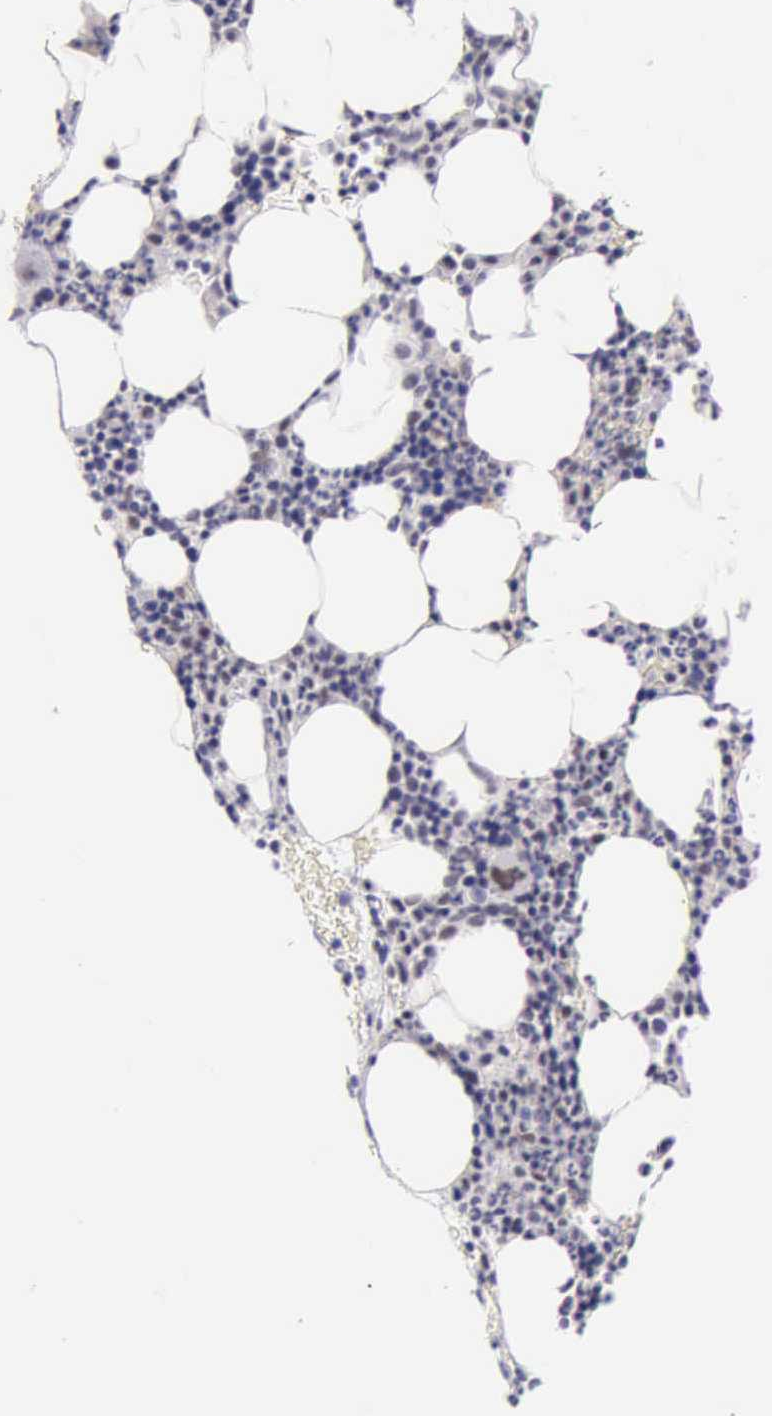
{"staining": {"intensity": "weak", "quantity": "<25%", "location": "nuclear"}, "tissue": "bone marrow", "cell_type": "Hematopoietic cells", "image_type": "normal", "snomed": [{"axis": "morphology", "description": "Normal tissue, NOS"}, {"axis": "topography", "description": "Bone marrow"}], "caption": "Immunohistochemistry of unremarkable bone marrow shows no expression in hematopoietic cells.", "gene": "EP300", "patient": {"sex": "female", "age": 53}}